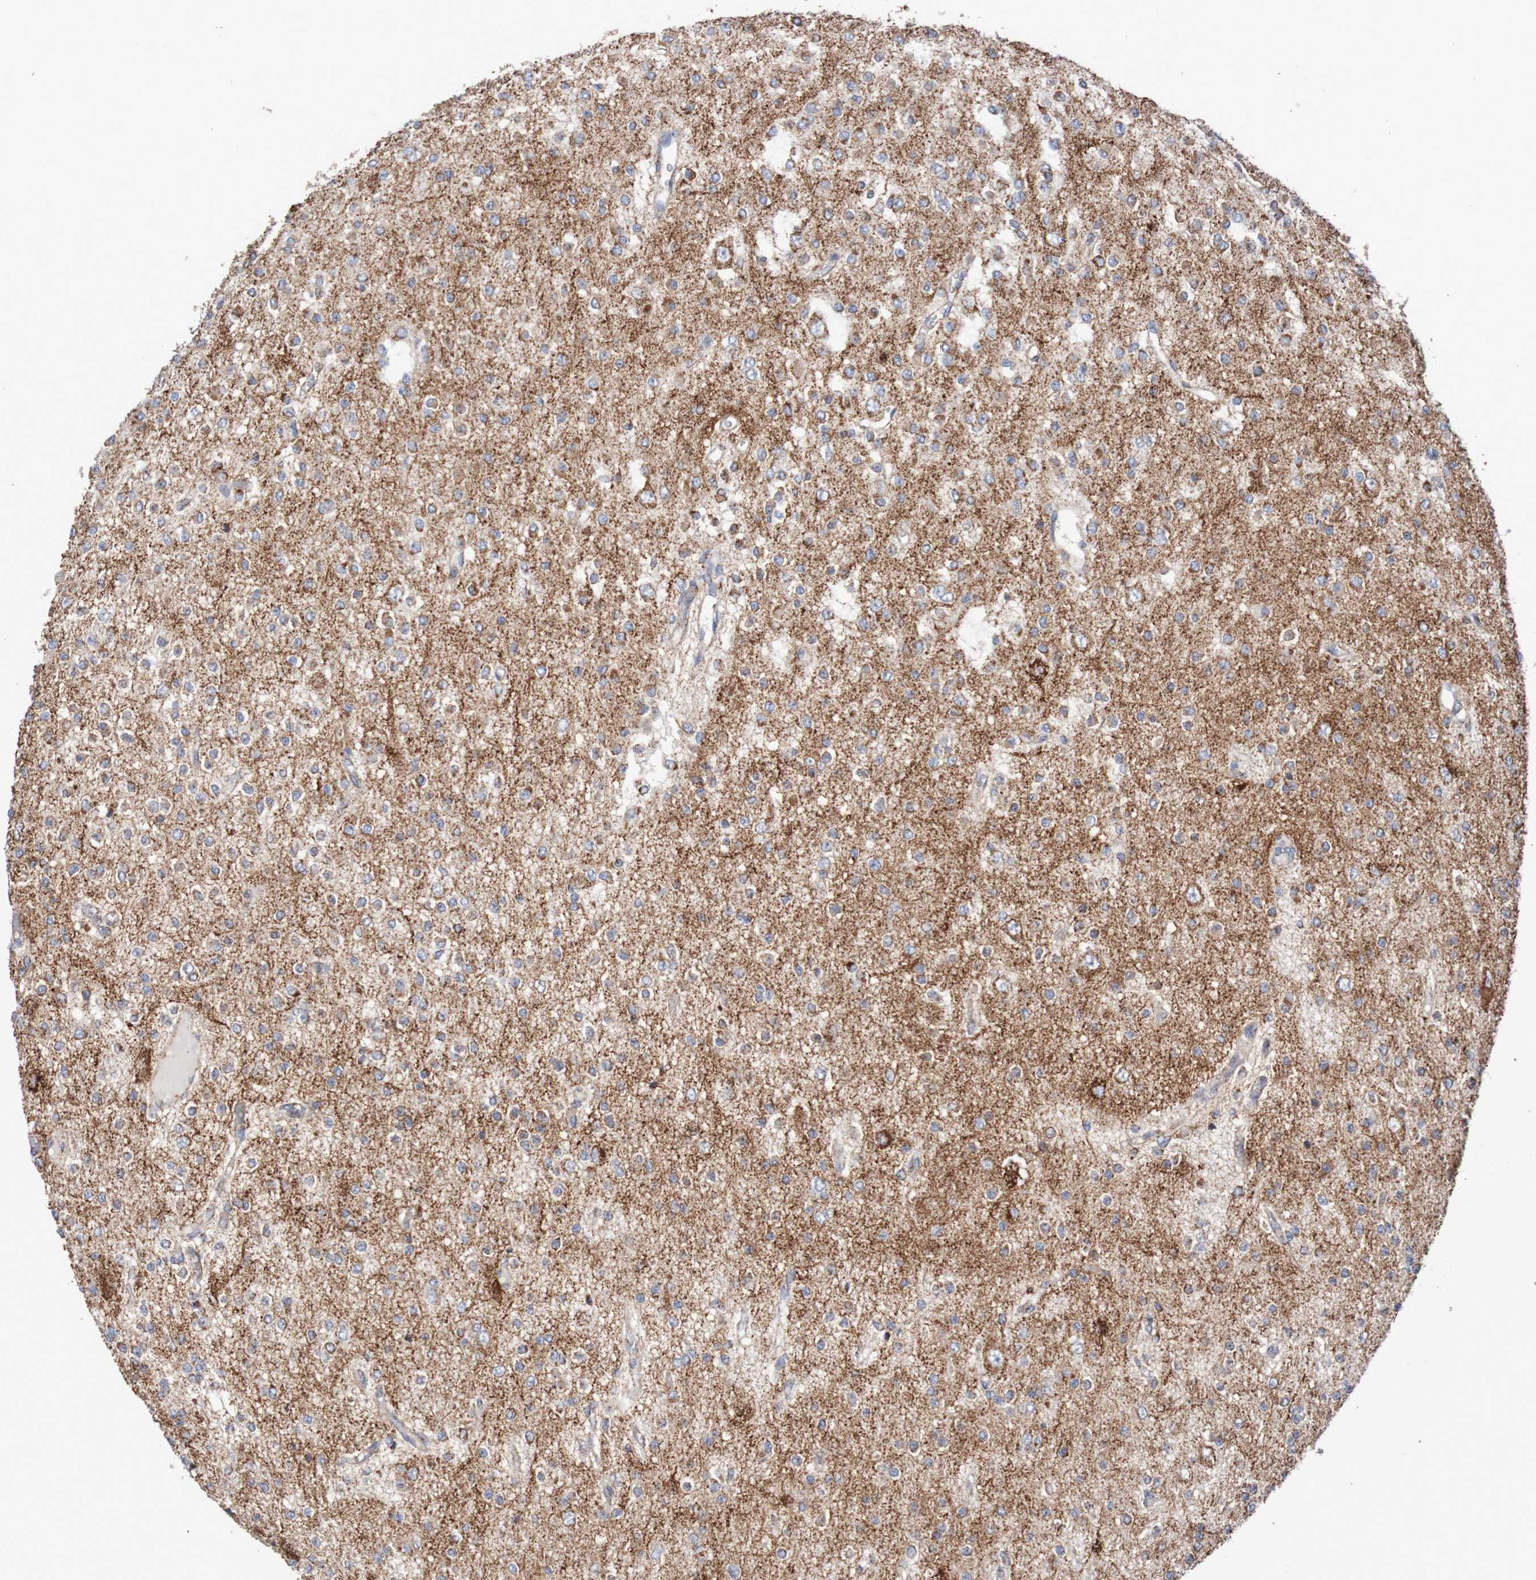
{"staining": {"intensity": "moderate", "quantity": "25%-75%", "location": "cytoplasmic/membranous"}, "tissue": "glioma", "cell_type": "Tumor cells", "image_type": "cancer", "snomed": [{"axis": "morphology", "description": "Glioma, malignant, Low grade"}, {"axis": "topography", "description": "Brain"}], "caption": "Tumor cells show medium levels of moderate cytoplasmic/membranous positivity in approximately 25%-75% of cells in malignant glioma (low-grade).", "gene": "MMEL1", "patient": {"sex": "male", "age": 38}}